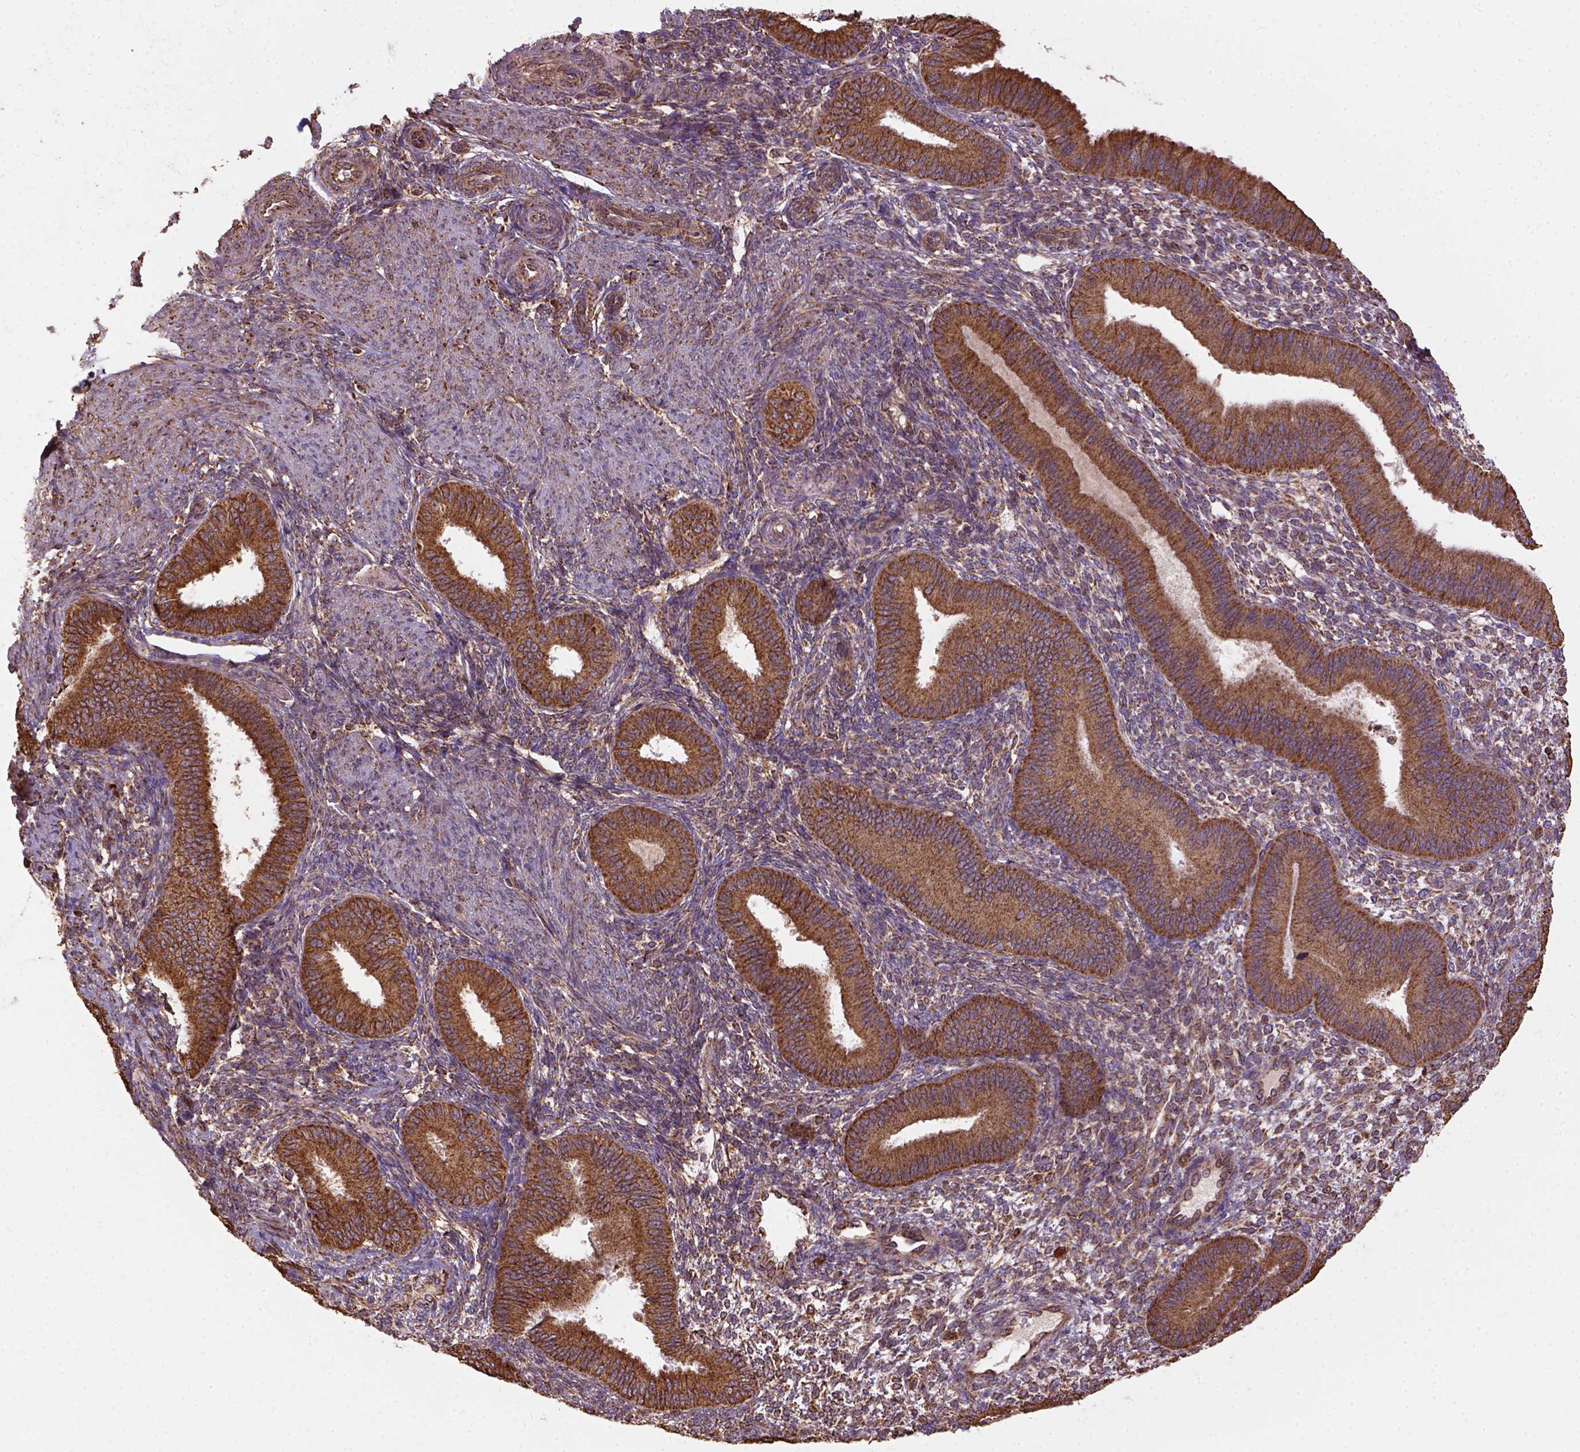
{"staining": {"intensity": "moderate", "quantity": "25%-75%", "location": "cytoplasmic/membranous"}, "tissue": "endometrium", "cell_type": "Cells in endometrial stroma", "image_type": "normal", "snomed": [{"axis": "morphology", "description": "Normal tissue, NOS"}, {"axis": "topography", "description": "Endometrium"}], "caption": "A micrograph of human endometrium stained for a protein displays moderate cytoplasmic/membranous brown staining in cells in endometrial stroma.", "gene": "MAPK8IP3", "patient": {"sex": "female", "age": 39}}